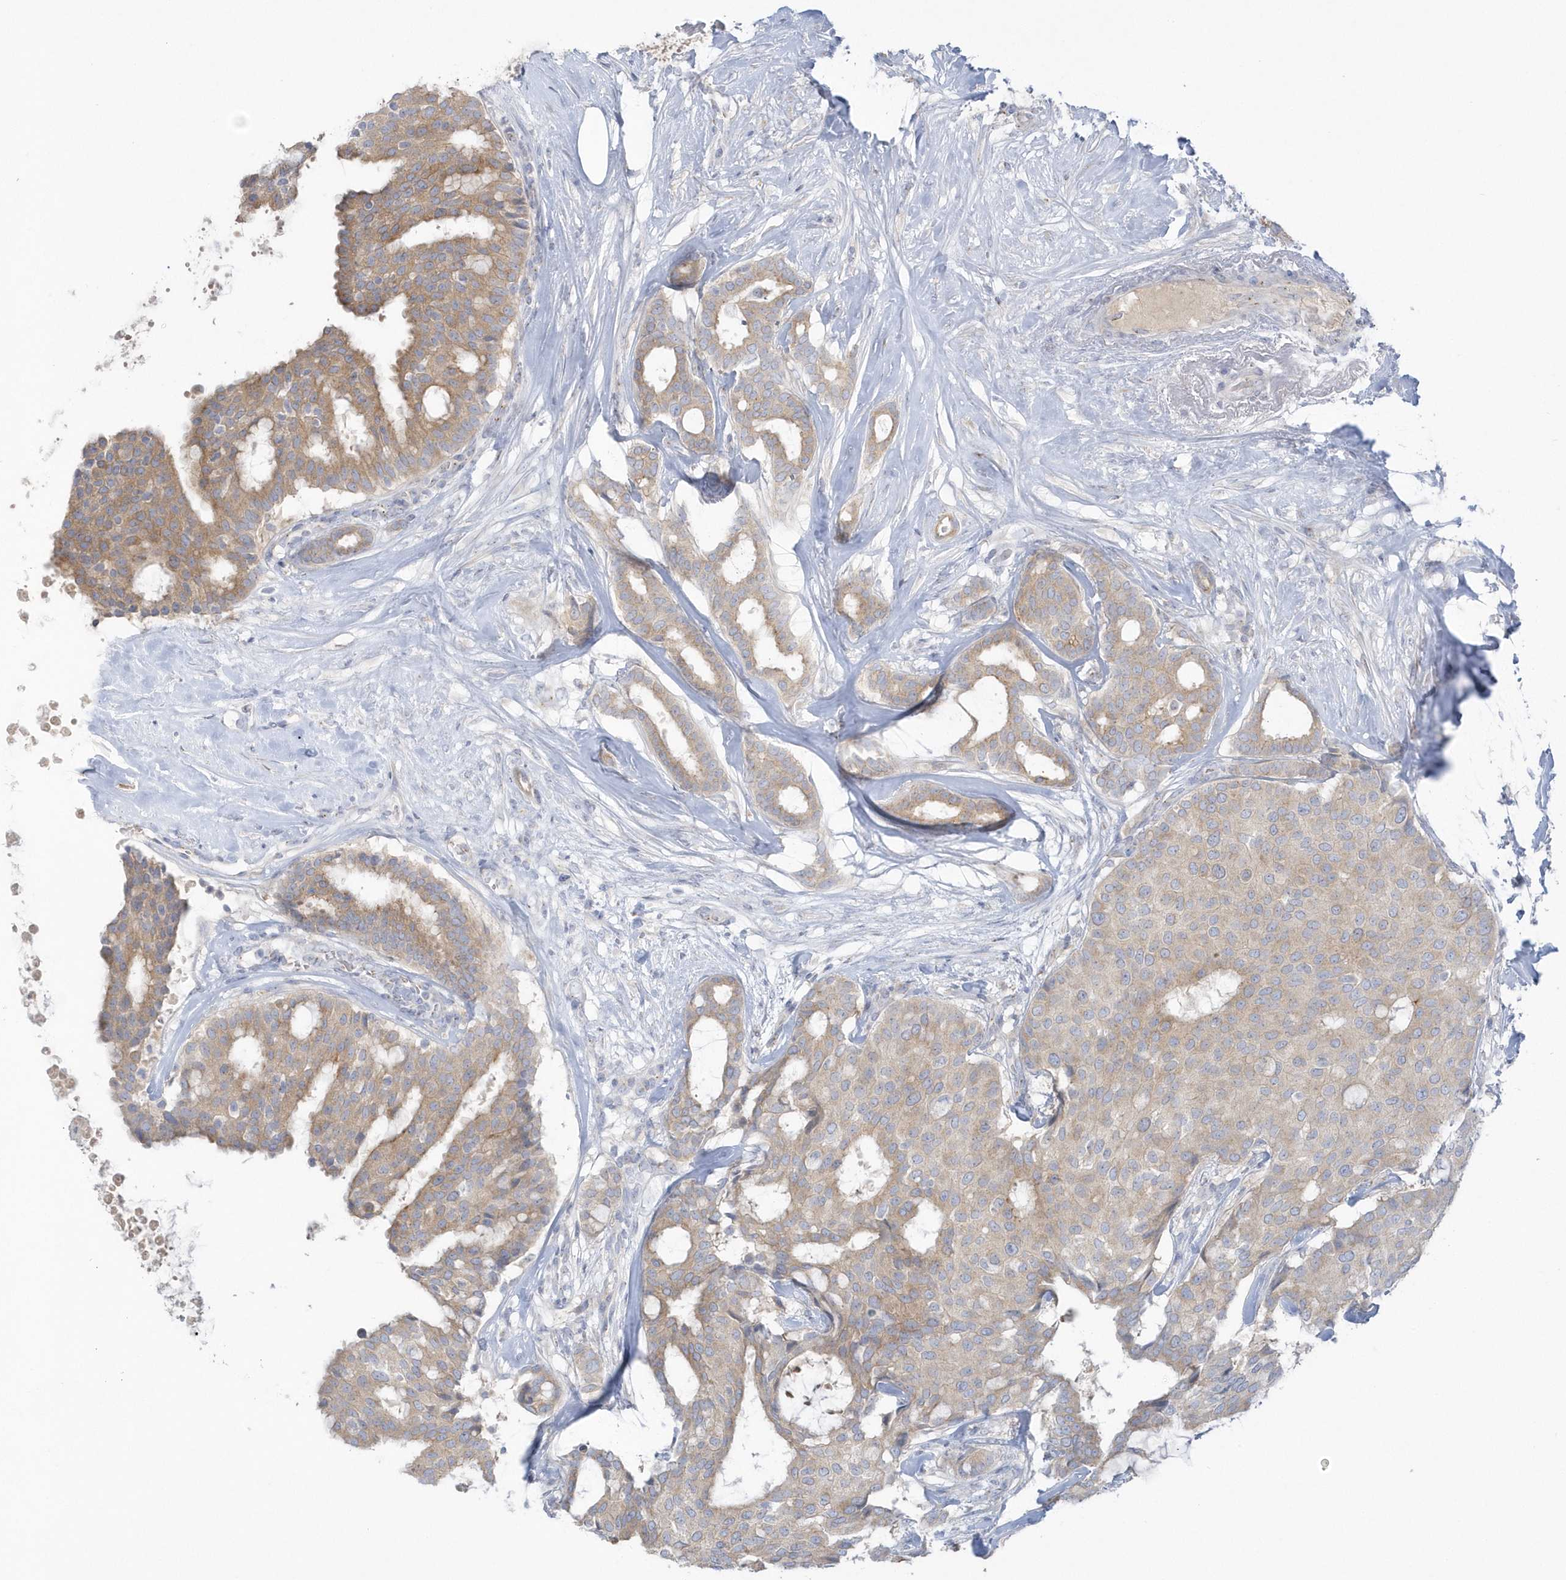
{"staining": {"intensity": "moderate", "quantity": "25%-75%", "location": "cytoplasmic/membranous"}, "tissue": "breast cancer", "cell_type": "Tumor cells", "image_type": "cancer", "snomed": [{"axis": "morphology", "description": "Duct carcinoma"}, {"axis": "topography", "description": "Breast"}], "caption": "Immunohistochemical staining of human breast intraductal carcinoma displays moderate cytoplasmic/membranous protein staining in approximately 25%-75% of tumor cells. (Stains: DAB in brown, nuclei in blue, Microscopy: brightfield microscopy at high magnification).", "gene": "SEMA3D", "patient": {"sex": "female", "age": 75}}